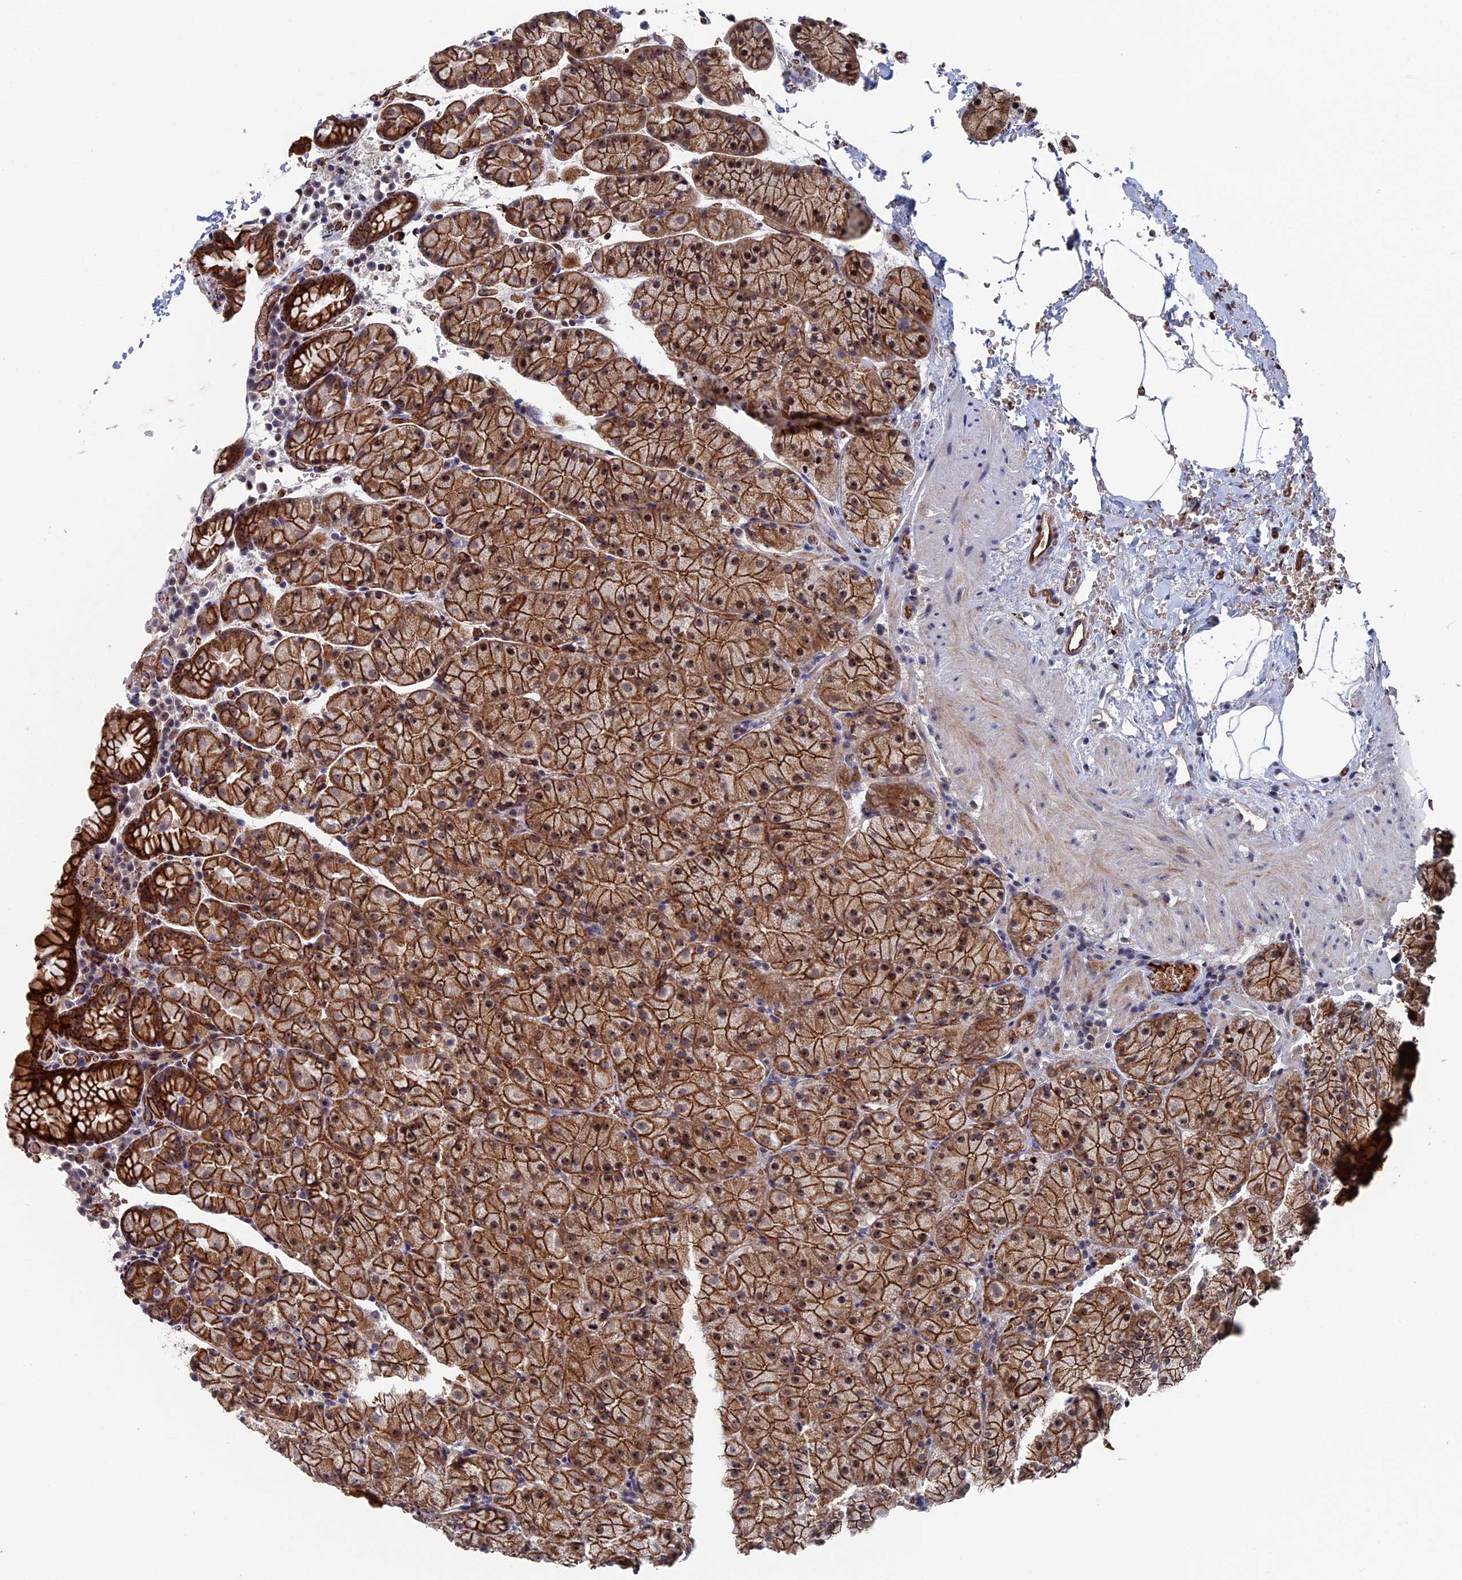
{"staining": {"intensity": "strong", "quantity": ">75%", "location": "cytoplasmic/membranous,nuclear"}, "tissue": "stomach", "cell_type": "Glandular cells", "image_type": "normal", "snomed": [{"axis": "morphology", "description": "Normal tissue, NOS"}, {"axis": "topography", "description": "Stomach, upper"}, {"axis": "topography", "description": "Stomach, lower"}], "caption": "Glandular cells exhibit high levels of strong cytoplasmic/membranous,nuclear positivity in approximately >75% of cells in unremarkable stomach. The staining is performed using DAB (3,3'-diaminobenzidine) brown chromogen to label protein expression. The nuclei are counter-stained blue using hematoxylin.", "gene": "EXOSC9", "patient": {"sex": "male", "age": 80}}